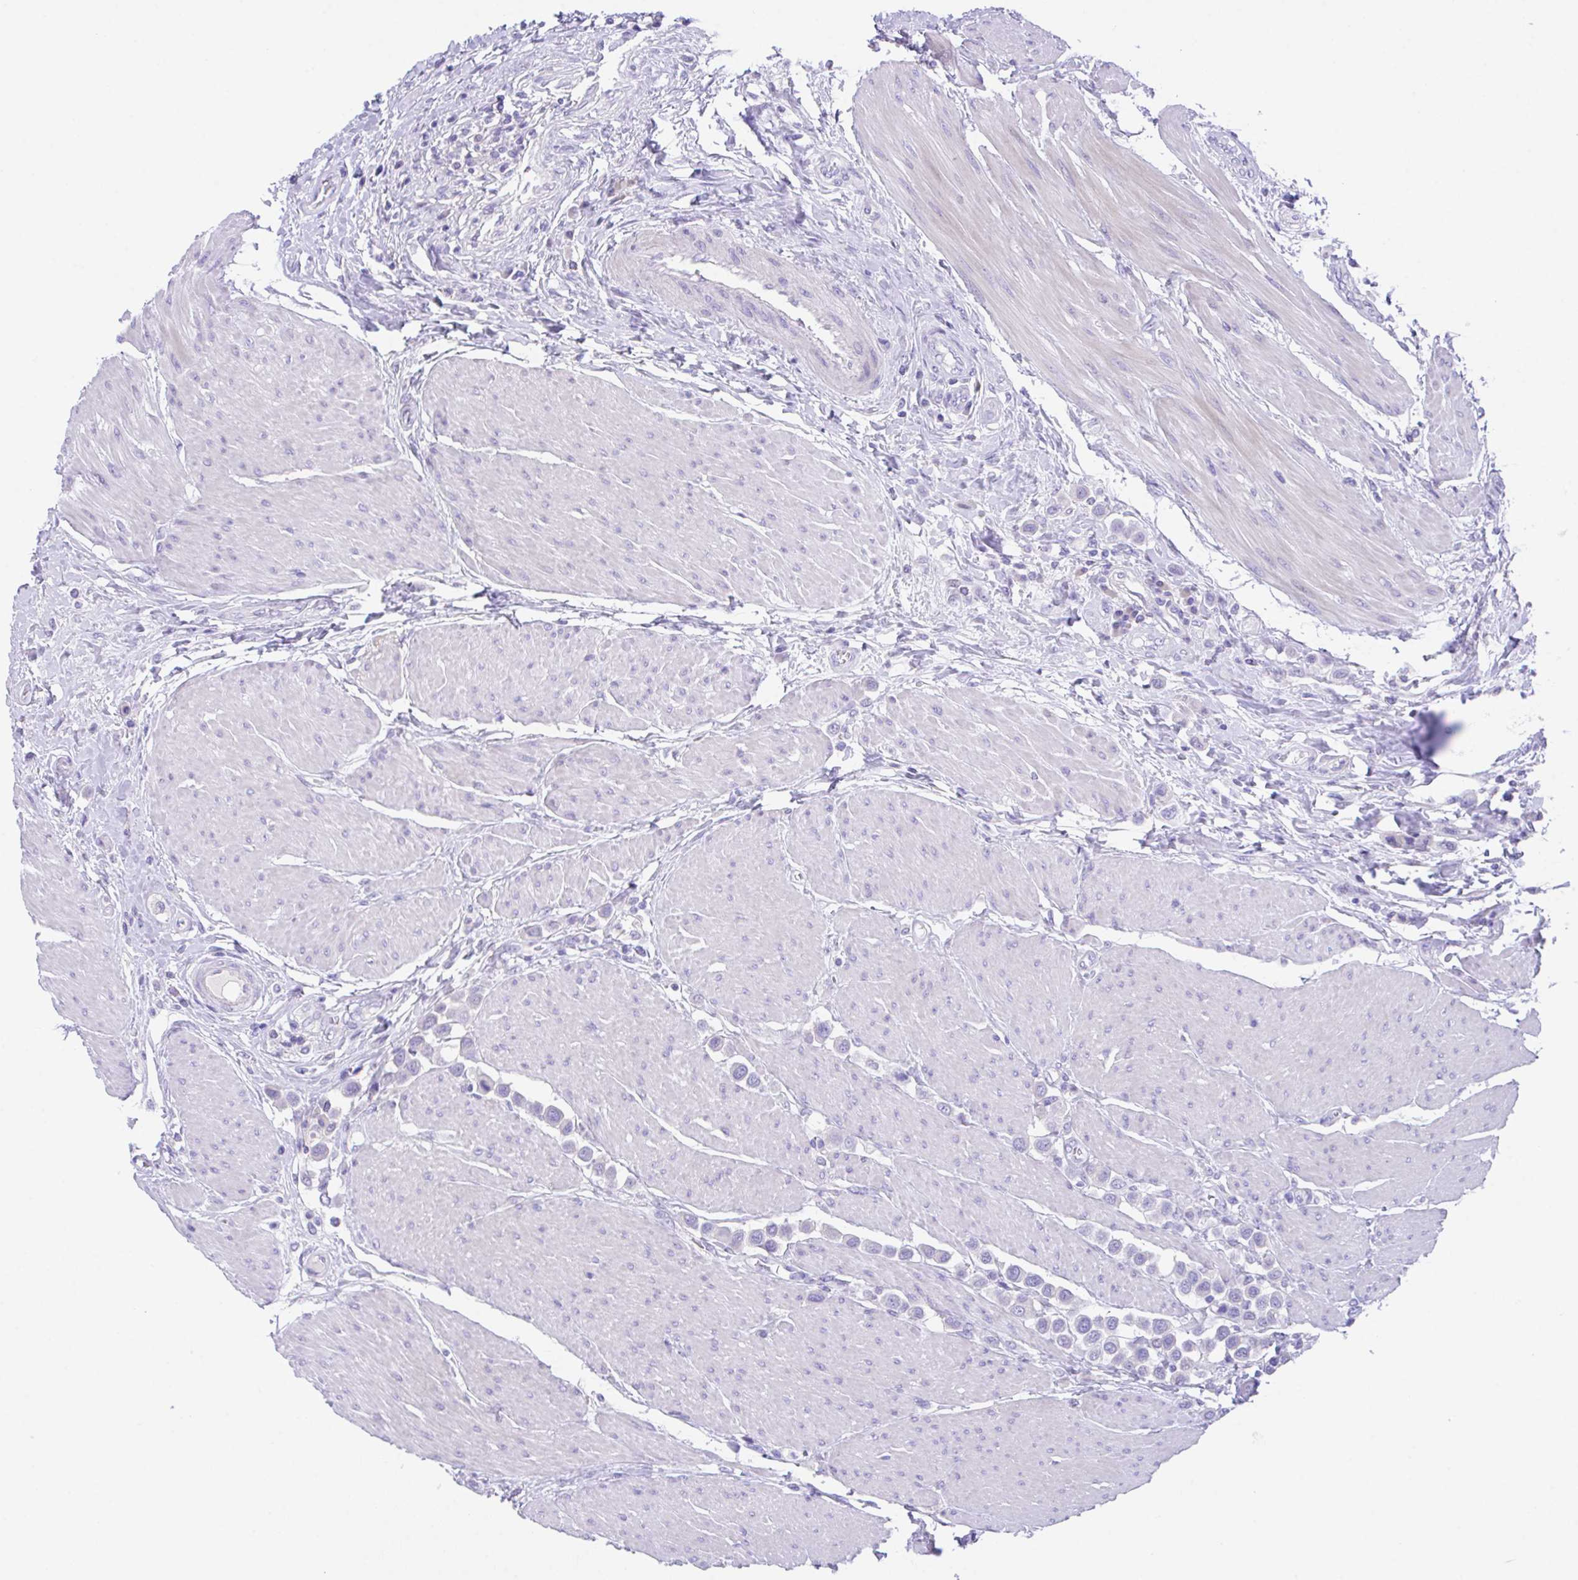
{"staining": {"intensity": "negative", "quantity": "none", "location": "none"}, "tissue": "urothelial cancer", "cell_type": "Tumor cells", "image_type": "cancer", "snomed": [{"axis": "morphology", "description": "Urothelial carcinoma, High grade"}, {"axis": "topography", "description": "Urinary bladder"}], "caption": "An immunohistochemistry (IHC) histopathology image of urothelial cancer is shown. There is no staining in tumor cells of urothelial cancer. (DAB IHC with hematoxylin counter stain).", "gene": "SLC16A6", "patient": {"sex": "male", "age": 50}}